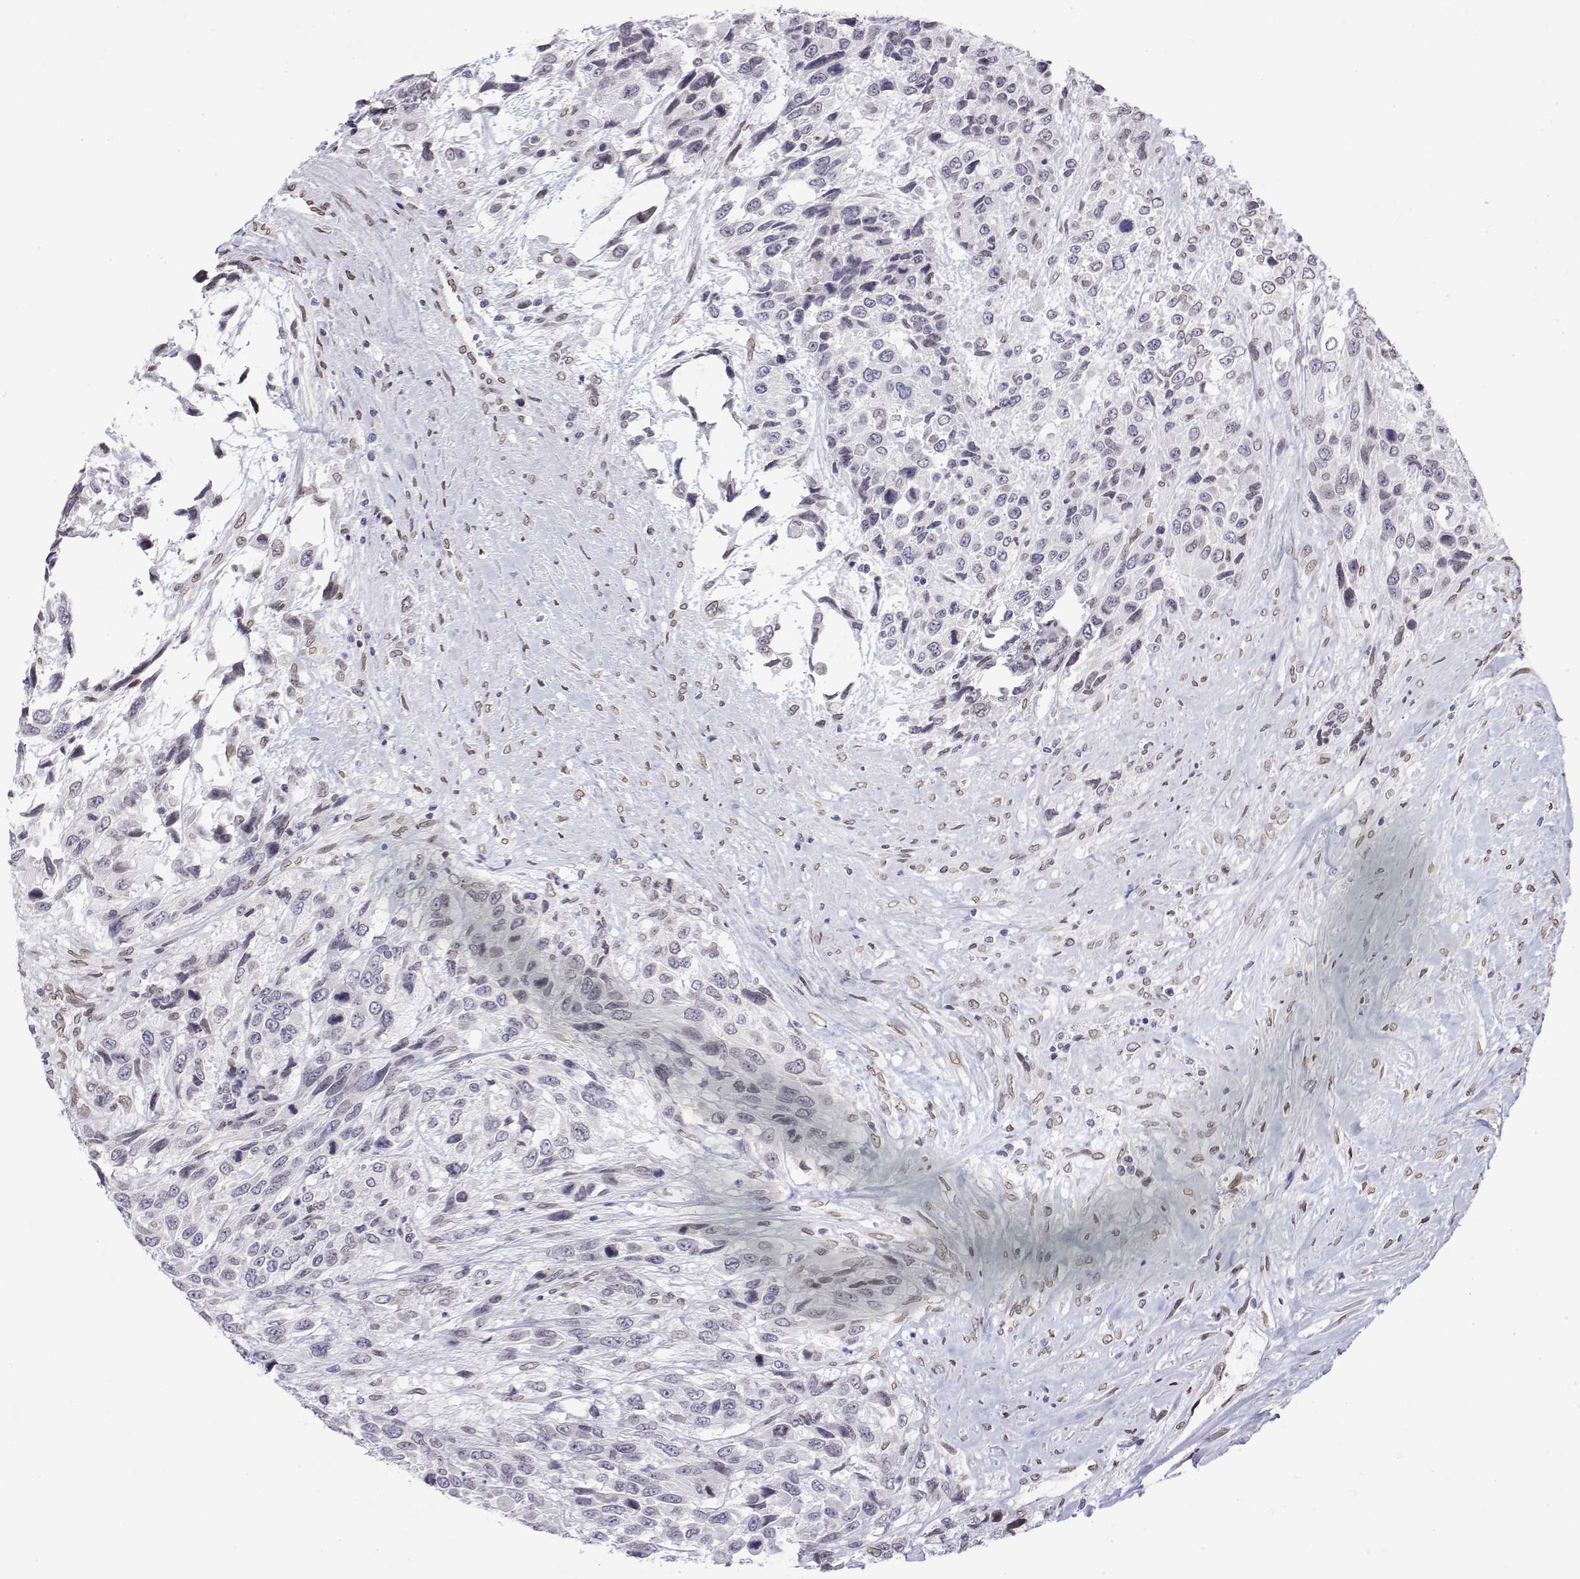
{"staining": {"intensity": "negative", "quantity": "none", "location": "none"}, "tissue": "urothelial cancer", "cell_type": "Tumor cells", "image_type": "cancer", "snomed": [{"axis": "morphology", "description": "Urothelial carcinoma, High grade"}, {"axis": "topography", "description": "Urinary bladder"}], "caption": "Tumor cells show no significant protein positivity in urothelial cancer. (Immunohistochemistry (ihc), brightfield microscopy, high magnification).", "gene": "ZNF532", "patient": {"sex": "female", "age": 70}}